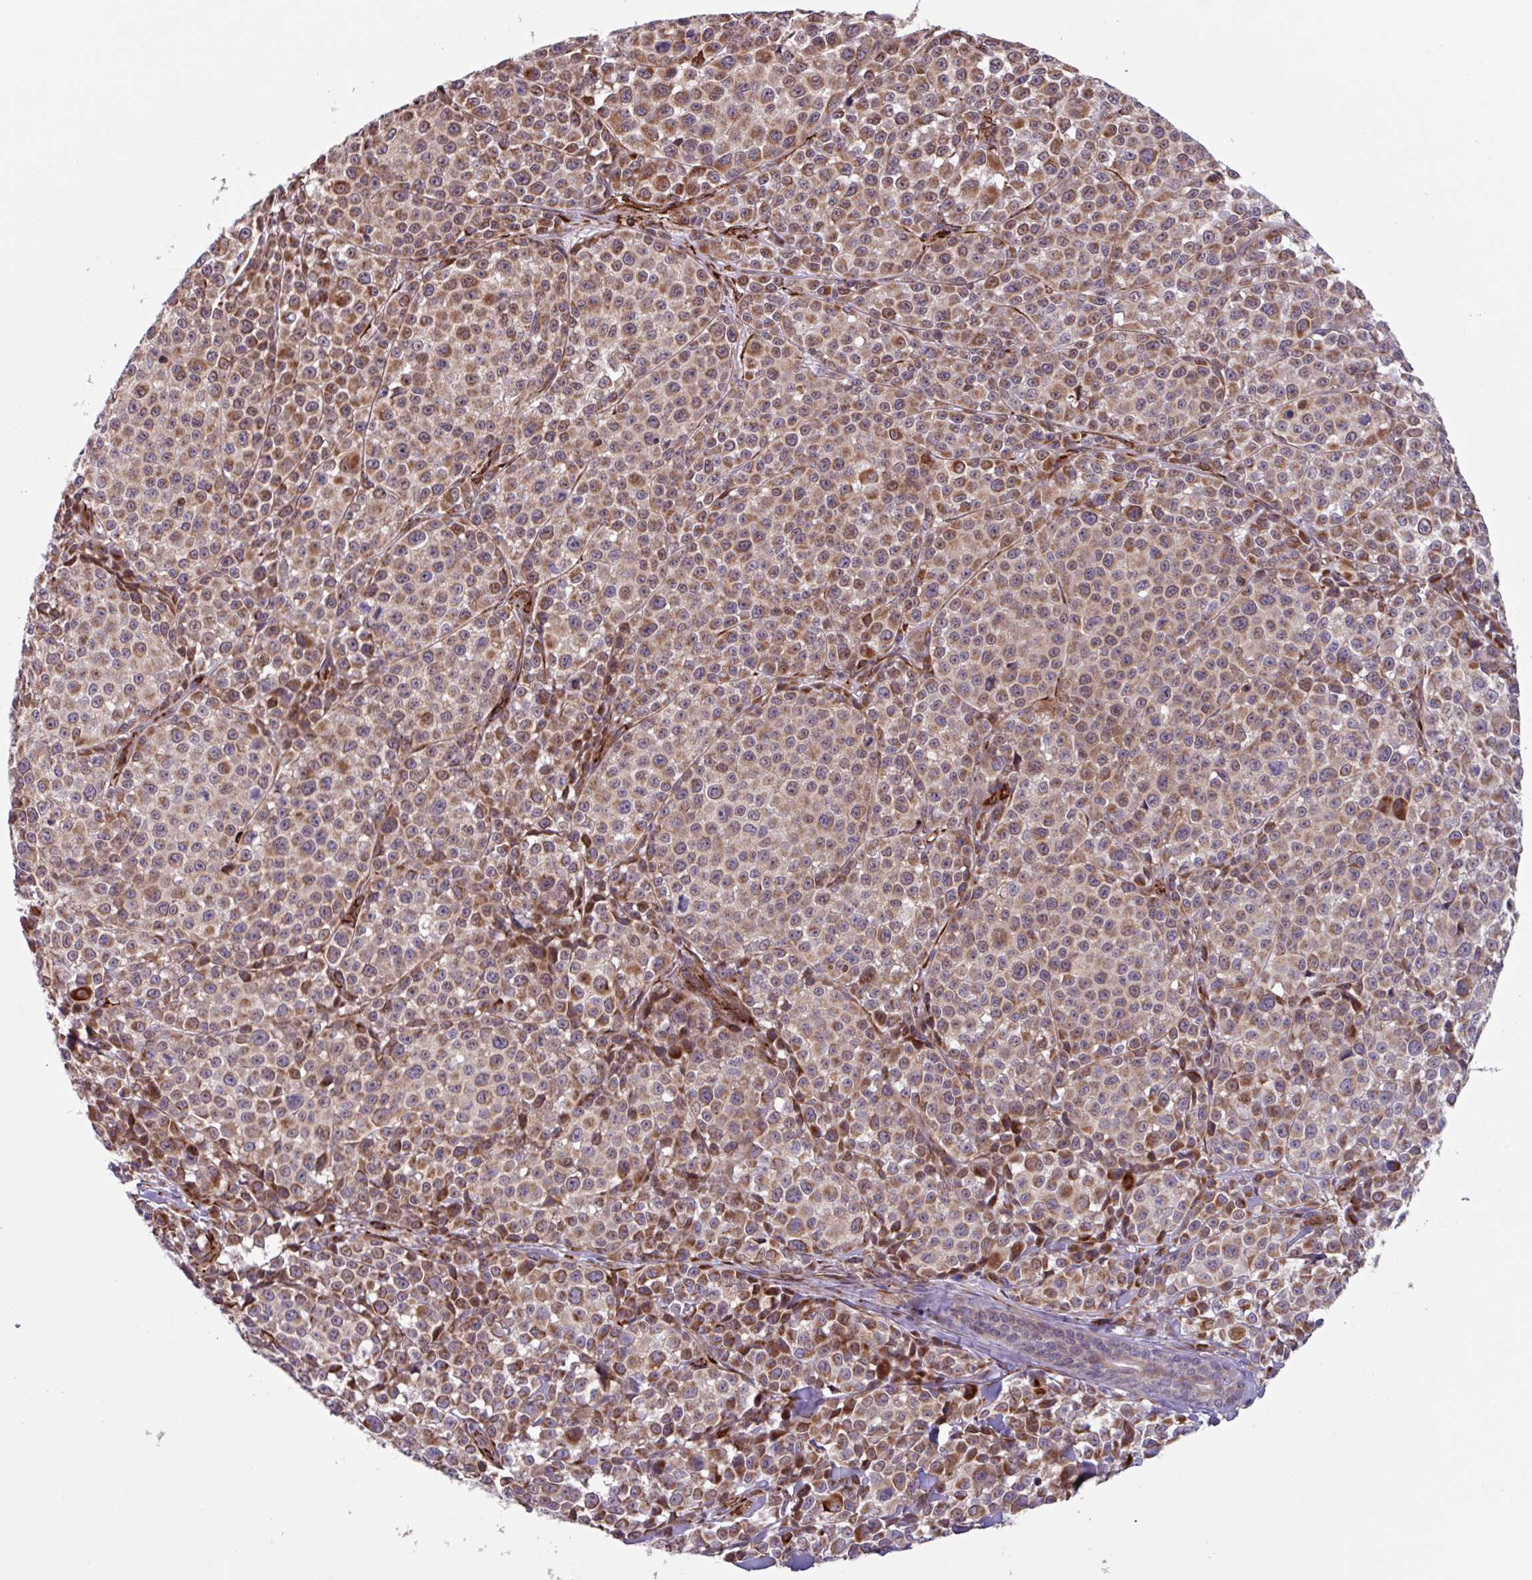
{"staining": {"intensity": "moderate", "quantity": ">75%", "location": "cytoplasmic/membranous"}, "tissue": "melanoma", "cell_type": "Tumor cells", "image_type": "cancer", "snomed": [{"axis": "morphology", "description": "Malignant melanoma, NOS"}, {"axis": "topography", "description": "Skin"}], "caption": "Human malignant melanoma stained for a protein (brown) reveals moderate cytoplasmic/membranous positive positivity in approximately >75% of tumor cells.", "gene": "PLEKHD1", "patient": {"sex": "female", "age": 35}}